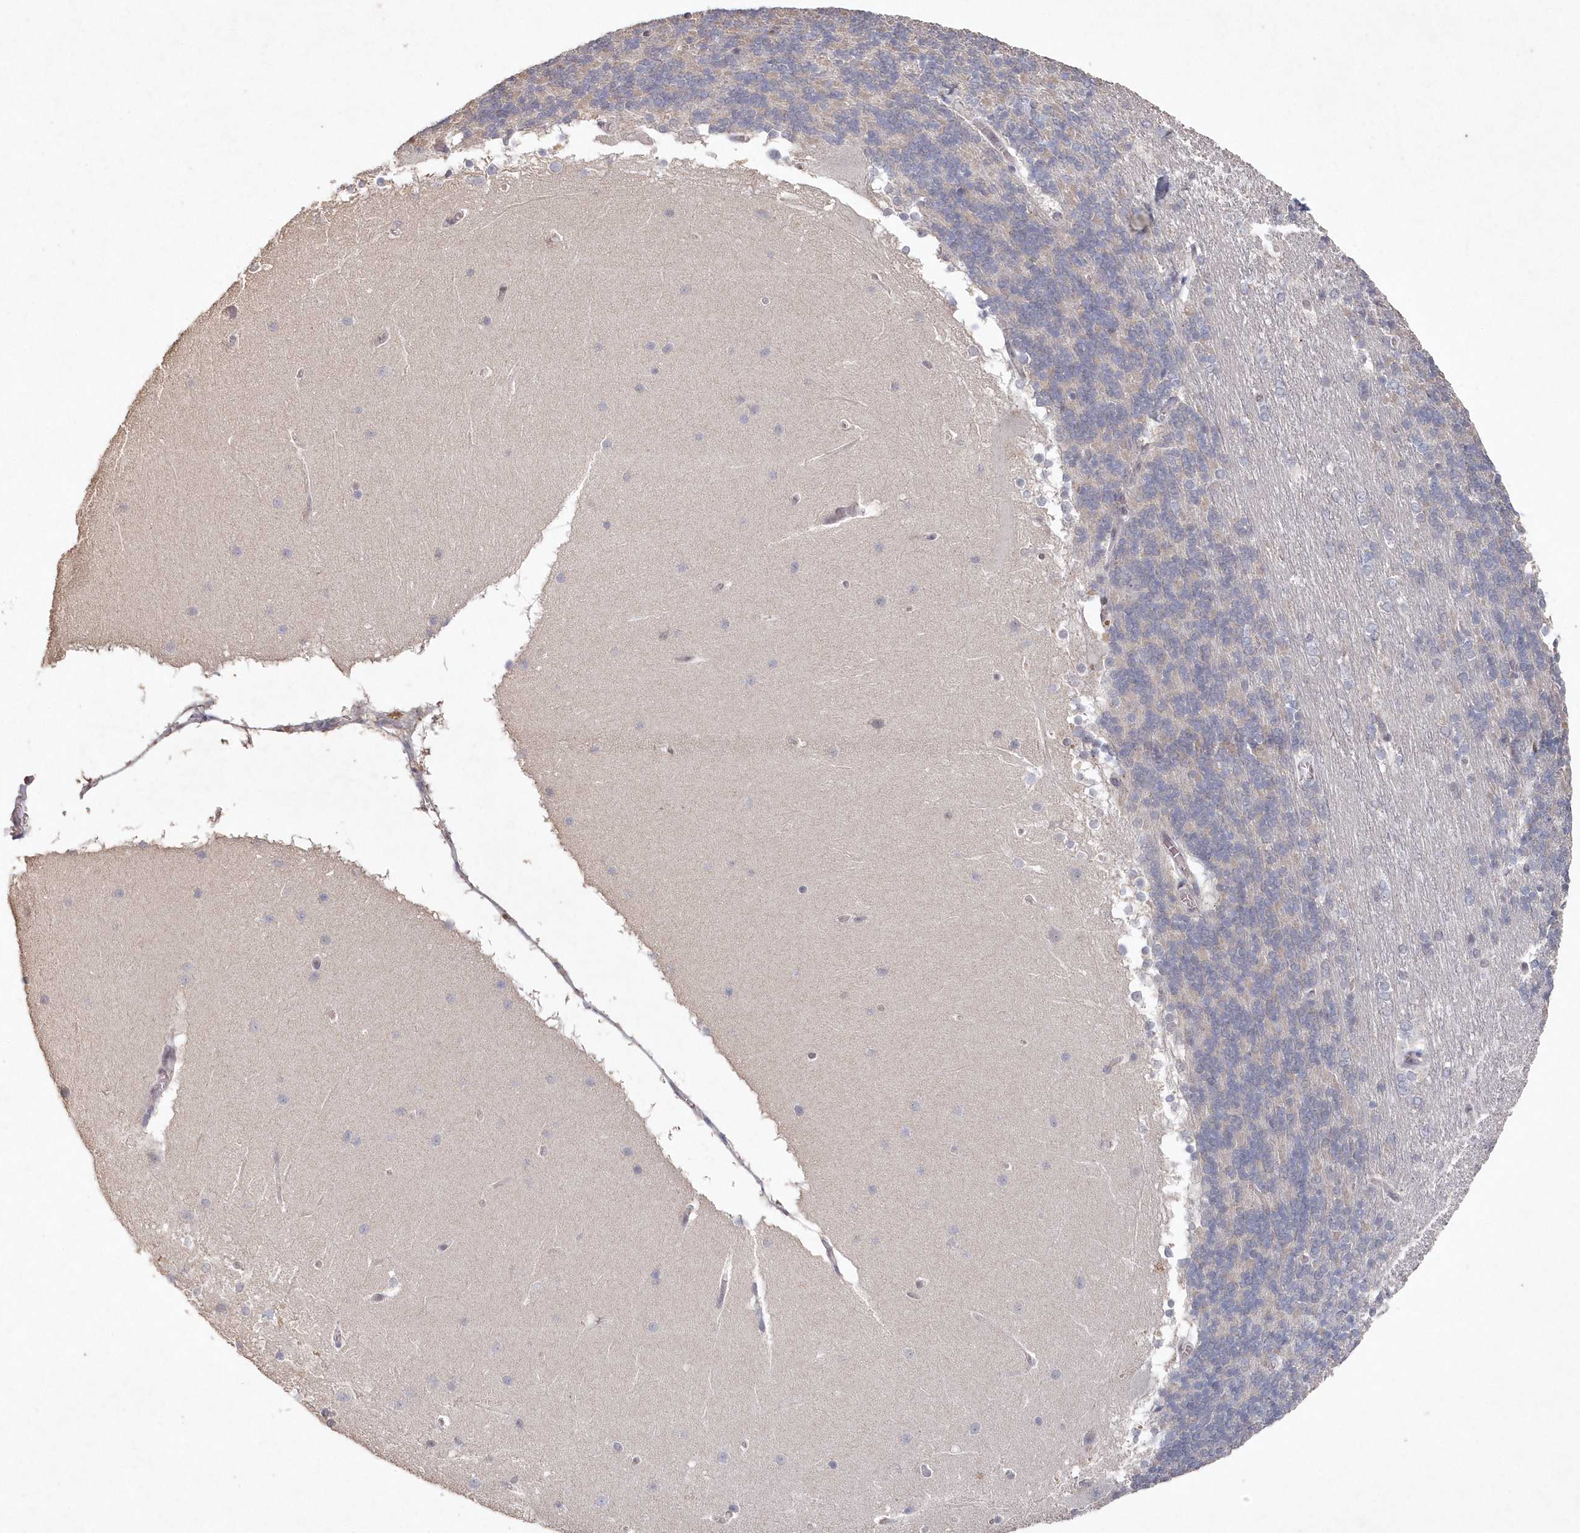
{"staining": {"intensity": "negative", "quantity": "none", "location": "none"}, "tissue": "cerebellum", "cell_type": "Cells in granular layer", "image_type": "normal", "snomed": [{"axis": "morphology", "description": "Normal tissue, NOS"}, {"axis": "topography", "description": "Cerebellum"}], "caption": "DAB (3,3'-diaminobenzidine) immunohistochemical staining of unremarkable human cerebellum displays no significant positivity in cells in granular layer. (Stains: DAB (3,3'-diaminobenzidine) immunohistochemistry (IHC) with hematoxylin counter stain, Microscopy: brightfield microscopy at high magnification).", "gene": "VSIG2", "patient": {"sex": "female", "age": 19}}